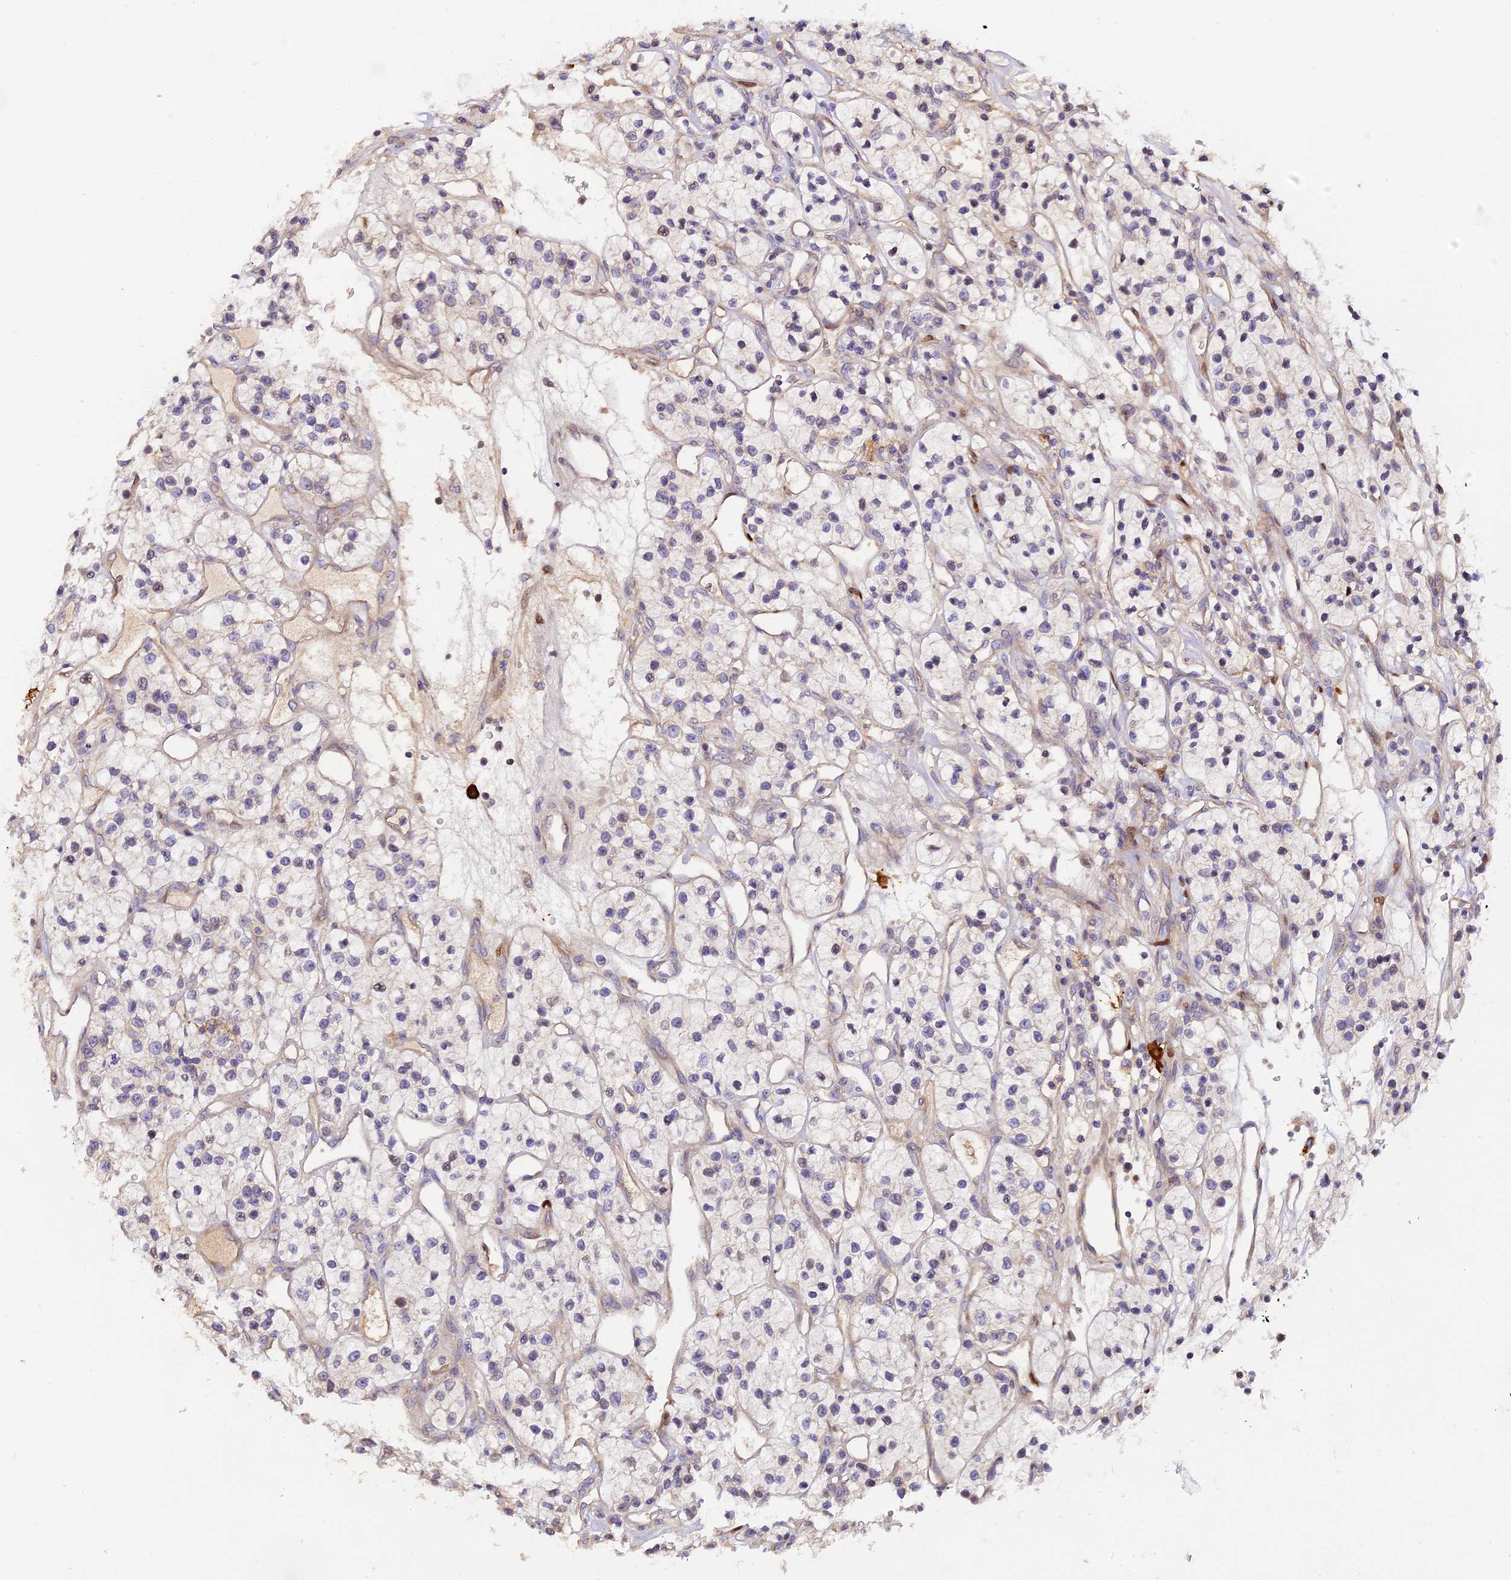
{"staining": {"intensity": "negative", "quantity": "none", "location": "none"}, "tissue": "renal cancer", "cell_type": "Tumor cells", "image_type": "cancer", "snomed": [{"axis": "morphology", "description": "Adenocarcinoma, NOS"}, {"axis": "topography", "description": "Kidney"}], "caption": "Histopathology image shows no significant protein positivity in tumor cells of renal cancer.", "gene": "MAP3K7CL", "patient": {"sex": "female", "age": 57}}